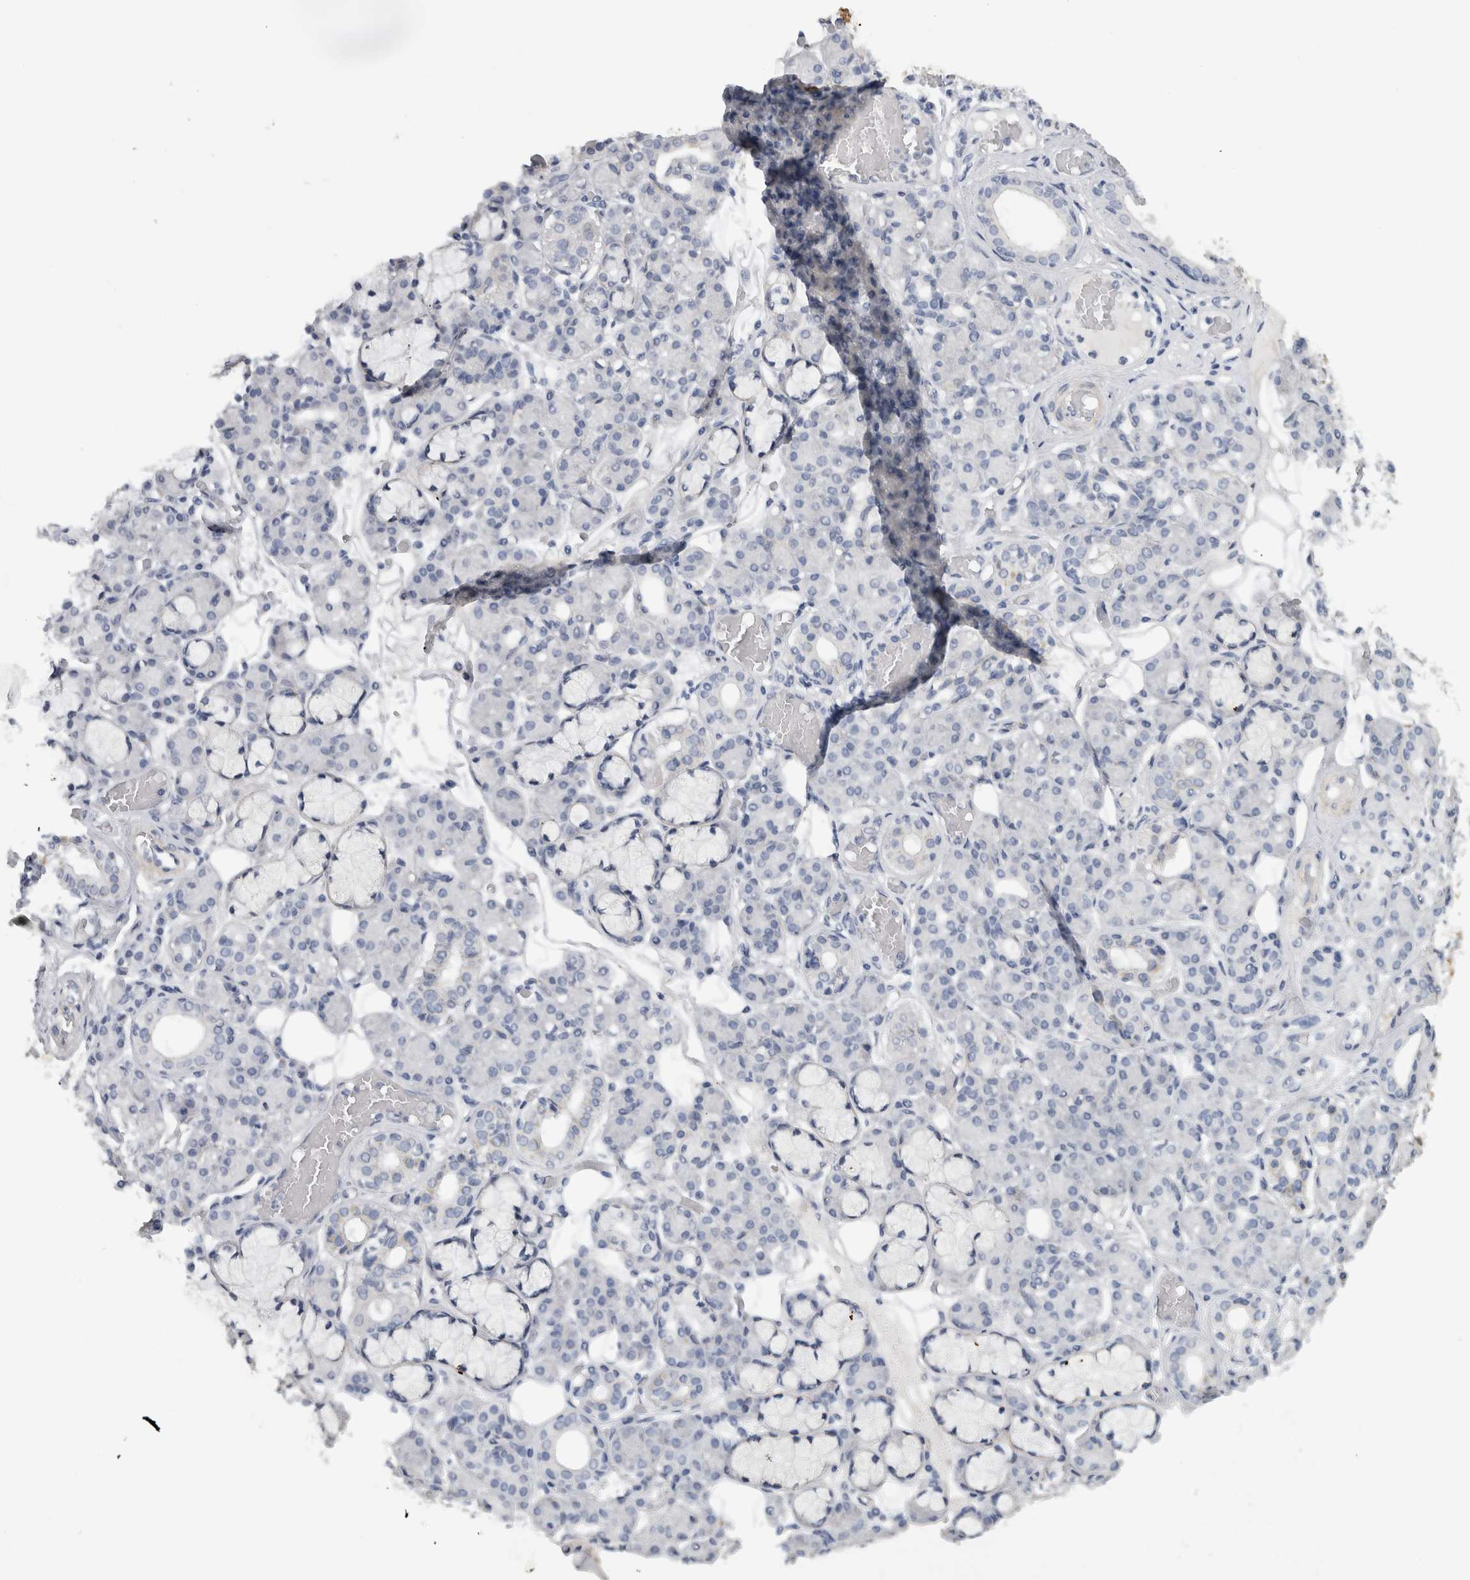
{"staining": {"intensity": "negative", "quantity": "none", "location": "none"}, "tissue": "salivary gland", "cell_type": "Glandular cells", "image_type": "normal", "snomed": [{"axis": "morphology", "description": "Normal tissue, NOS"}, {"axis": "topography", "description": "Salivary gland"}], "caption": "Immunohistochemical staining of benign human salivary gland reveals no significant staining in glandular cells. (Brightfield microscopy of DAB immunohistochemistry (IHC) at high magnification).", "gene": "MGAT1", "patient": {"sex": "male", "age": 63}}